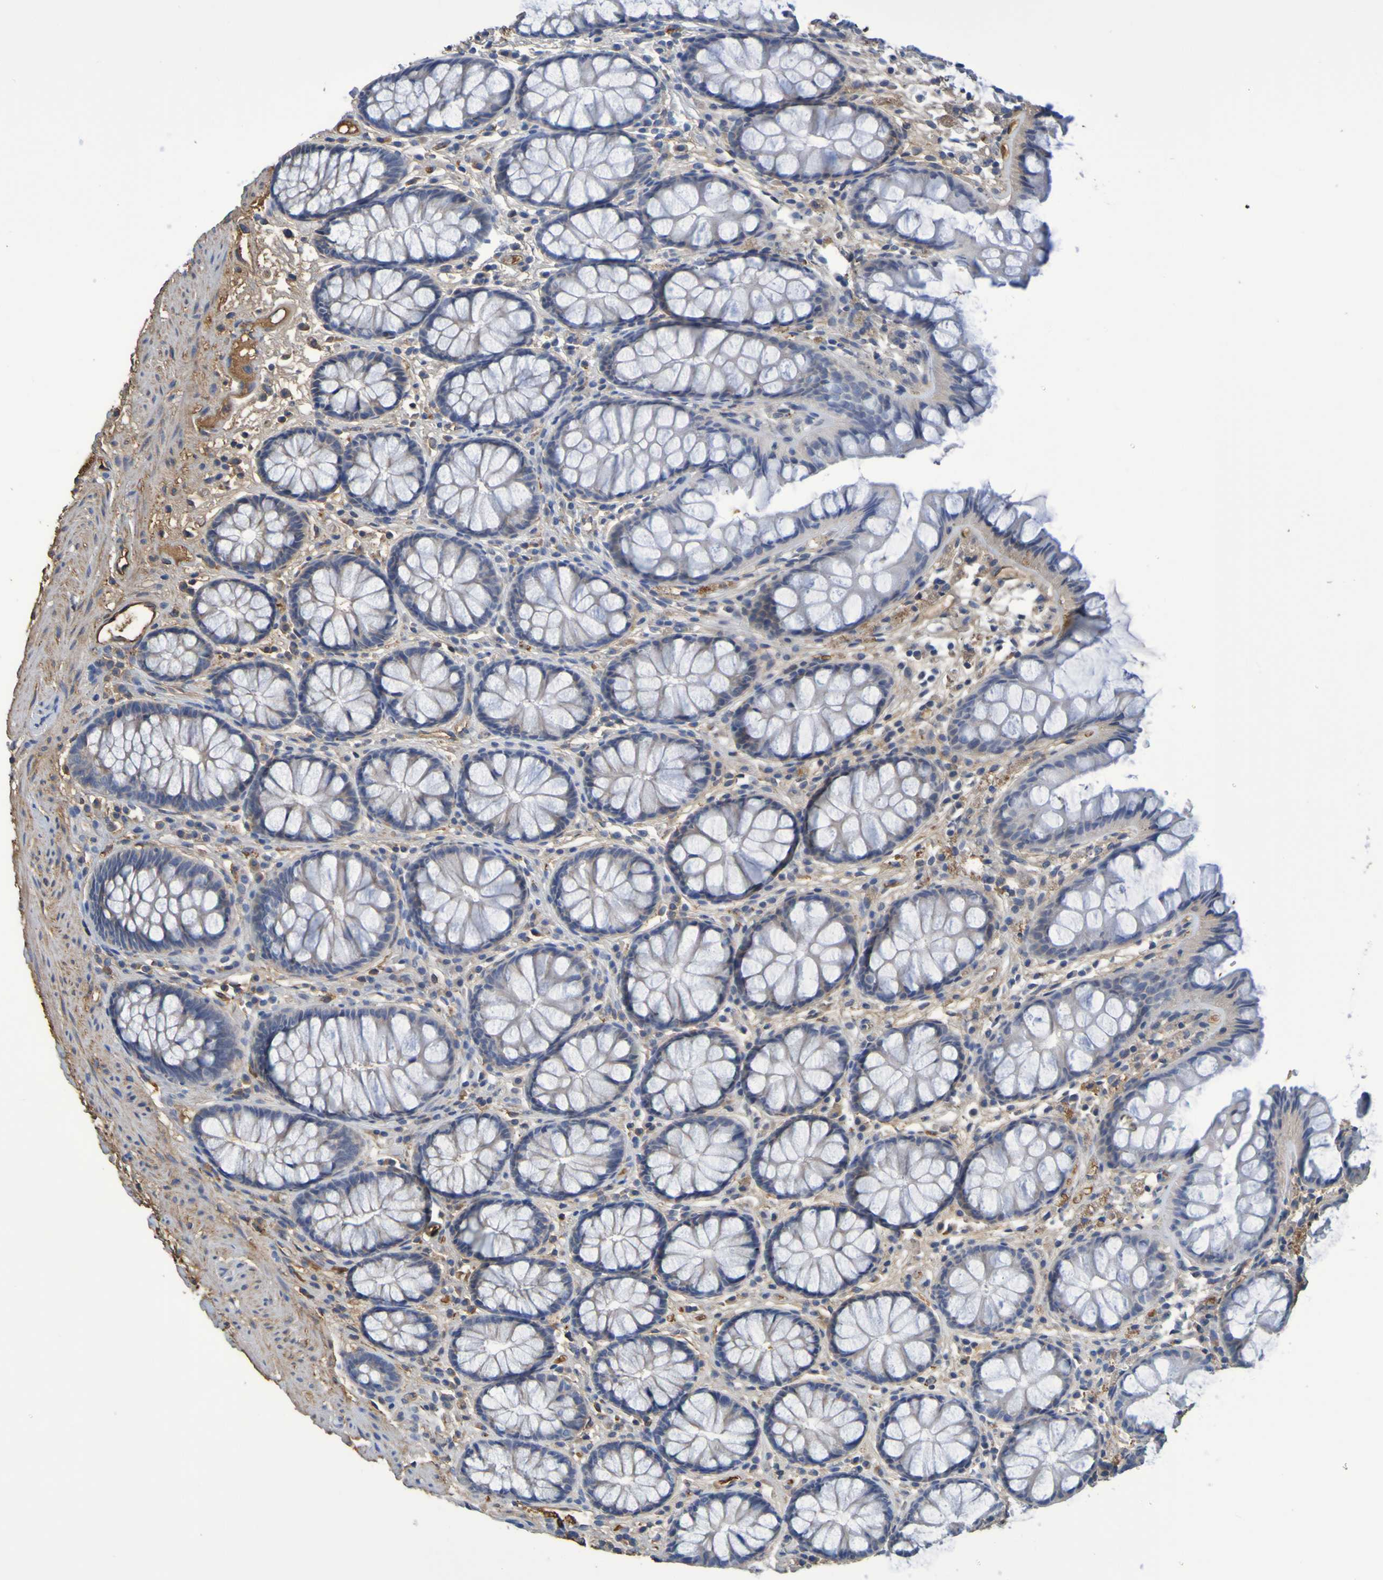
{"staining": {"intensity": "moderate", "quantity": ">75%", "location": "cytoplasmic/membranous"}, "tissue": "colon", "cell_type": "Endothelial cells", "image_type": "normal", "snomed": [{"axis": "morphology", "description": "Normal tissue, NOS"}, {"axis": "topography", "description": "Colon"}], "caption": "High-power microscopy captured an IHC histopathology image of normal colon, revealing moderate cytoplasmic/membranous staining in about >75% of endothelial cells. (brown staining indicates protein expression, while blue staining denotes nuclei).", "gene": "GAB3", "patient": {"sex": "female", "age": 55}}